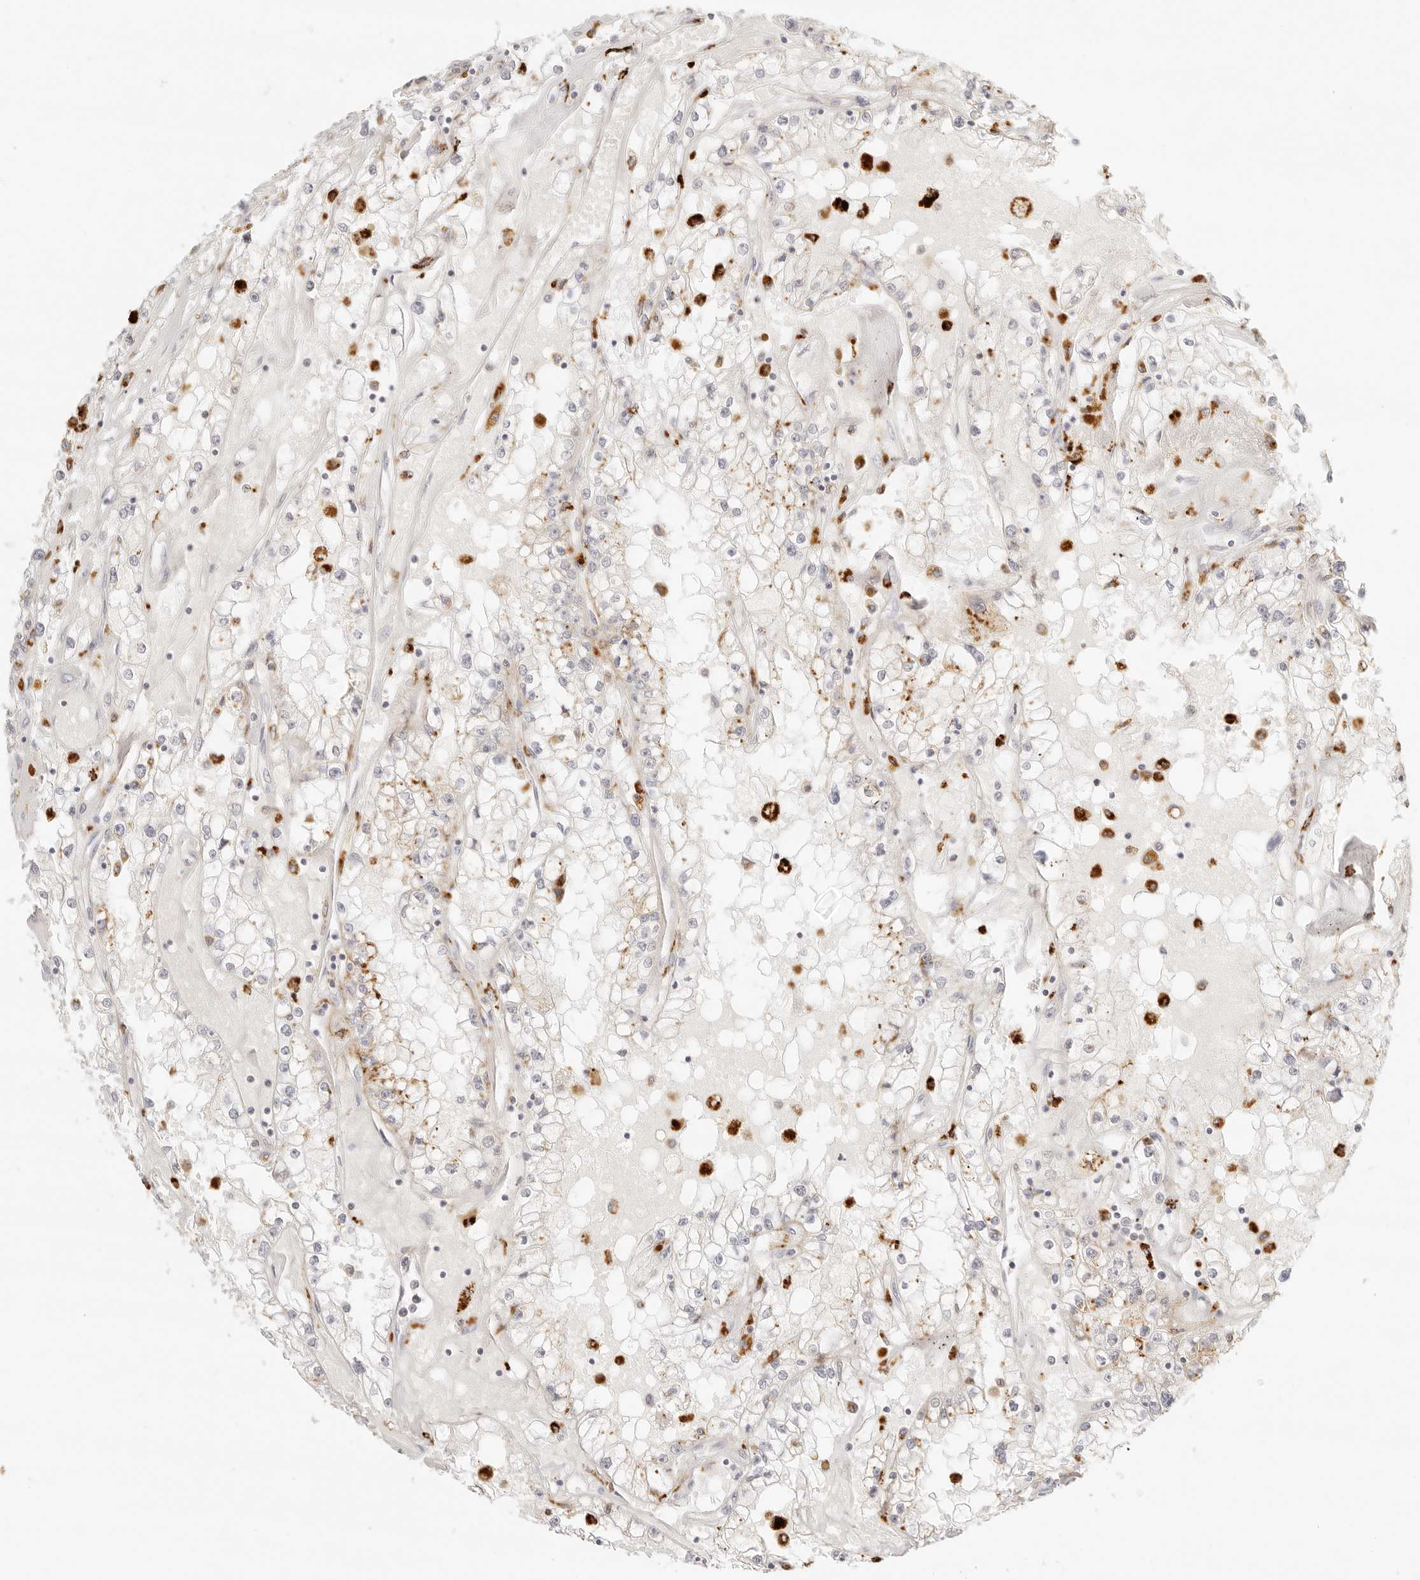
{"staining": {"intensity": "negative", "quantity": "none", "location": "none"}, "tissue": "renal cancer", "cell_type": "Tumor cells", "image_type": "cancer", "snomed": [{"axis": "morphology", "description": "Adenocarcinoma, NOS"}, {"axis": "topography", "description": "Kidney"}], "caption": "Immunohistochemistry (IHC) histopathology image of human renal cancer (adenocarcinoma) stained for a protein (brown), which exhibits no expression in tumor cells.", "gene": "RNASET2", "patient": {"sex": "male", "age": 56}}